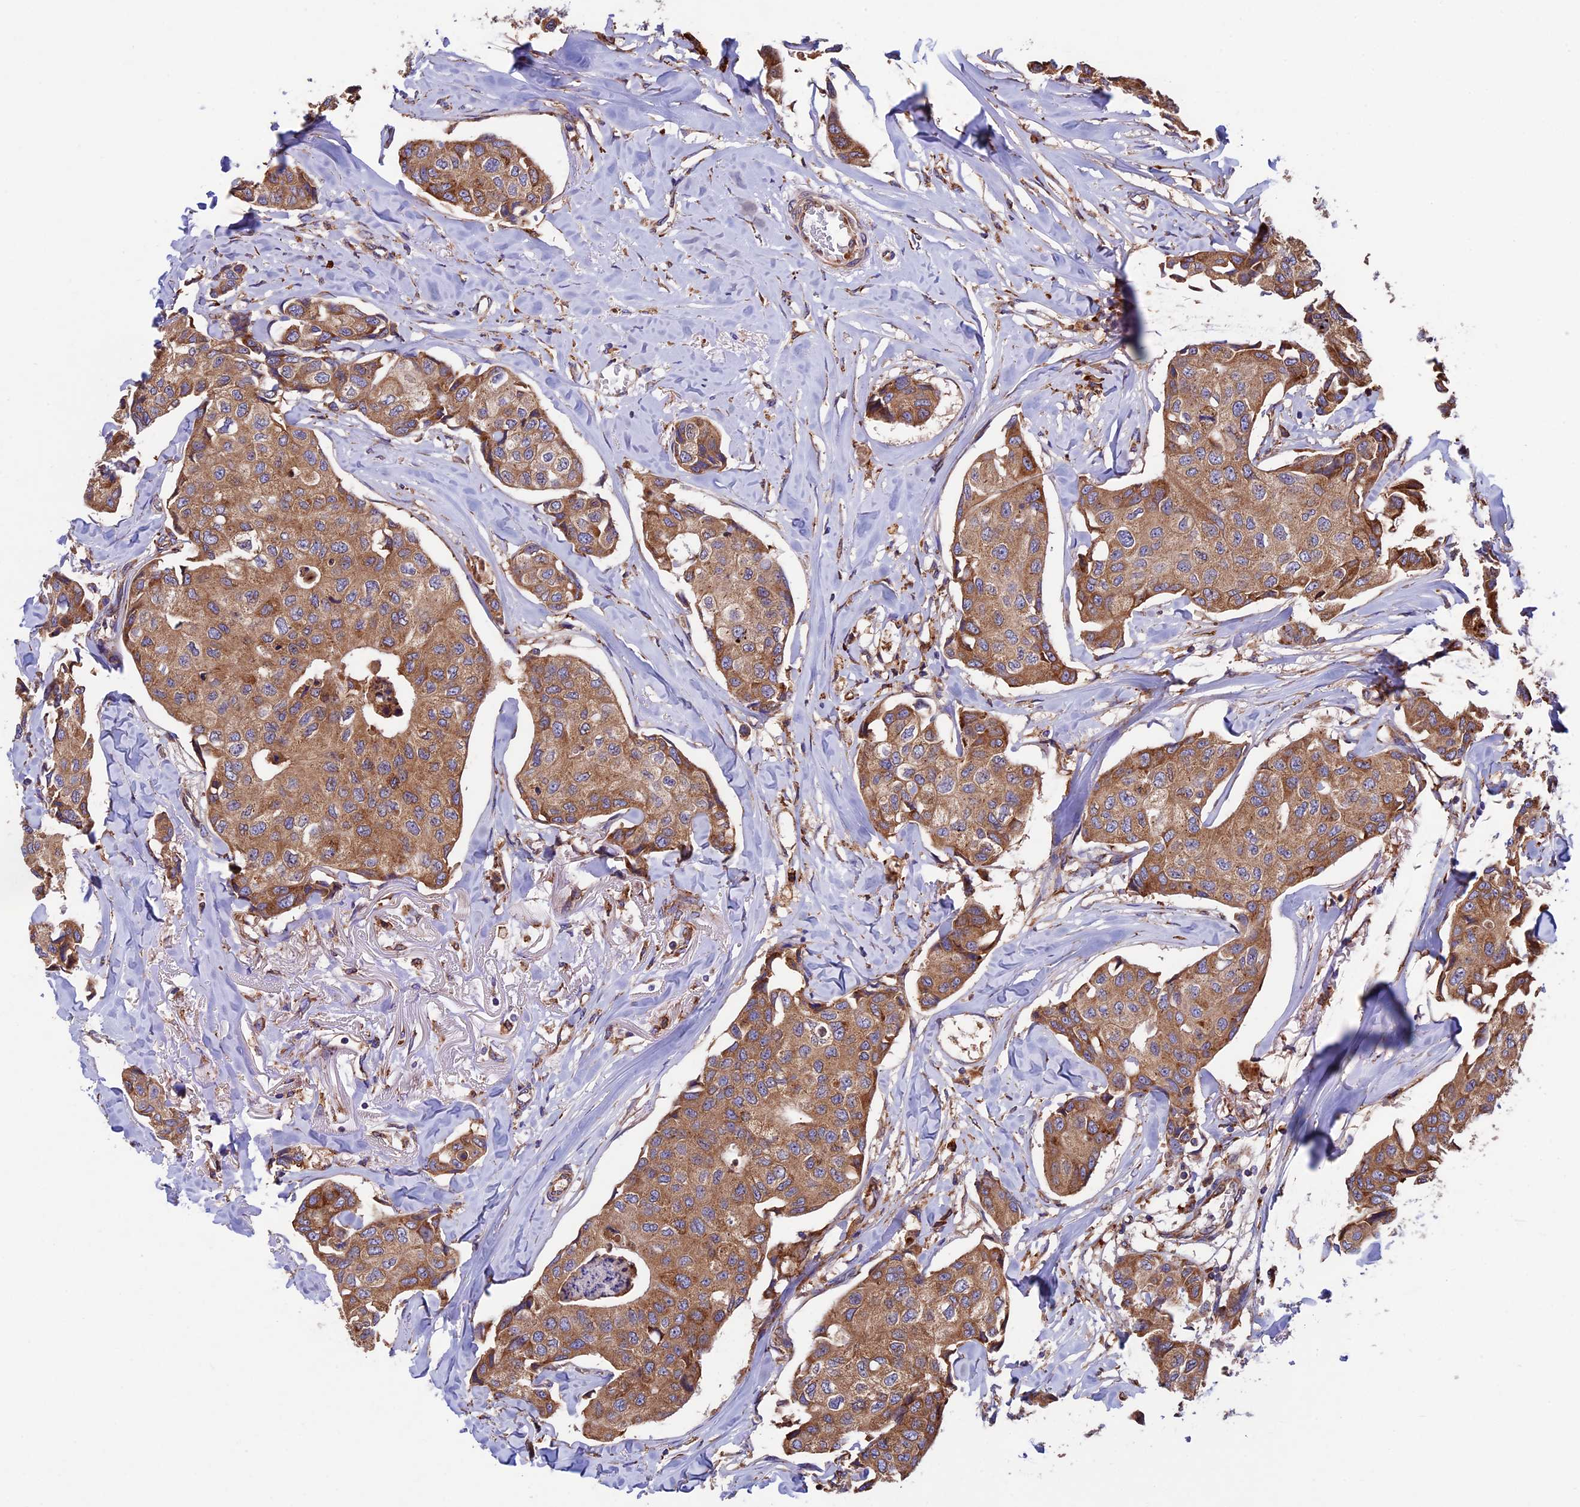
{"staining": {"intensity": "moderate", "quantity": ">75%", "location": "cytoplasmic/membranous"}, "tissue": "breast cancer", "cell_type": "Tumor cells", "image_type": "cancer", "snomed": [{"axis": "morphology", "description": "Duct carcinoma"}, {"axis": "topography", "description": "Breast"}], "caption": "Moderate cytoplasmic/membranous positivity for a protein is seen in about >75% of tumor cells of breast cancer using IHC.", "gene": "BTBD3", "patient": {"sex": "female", "age": 80}}